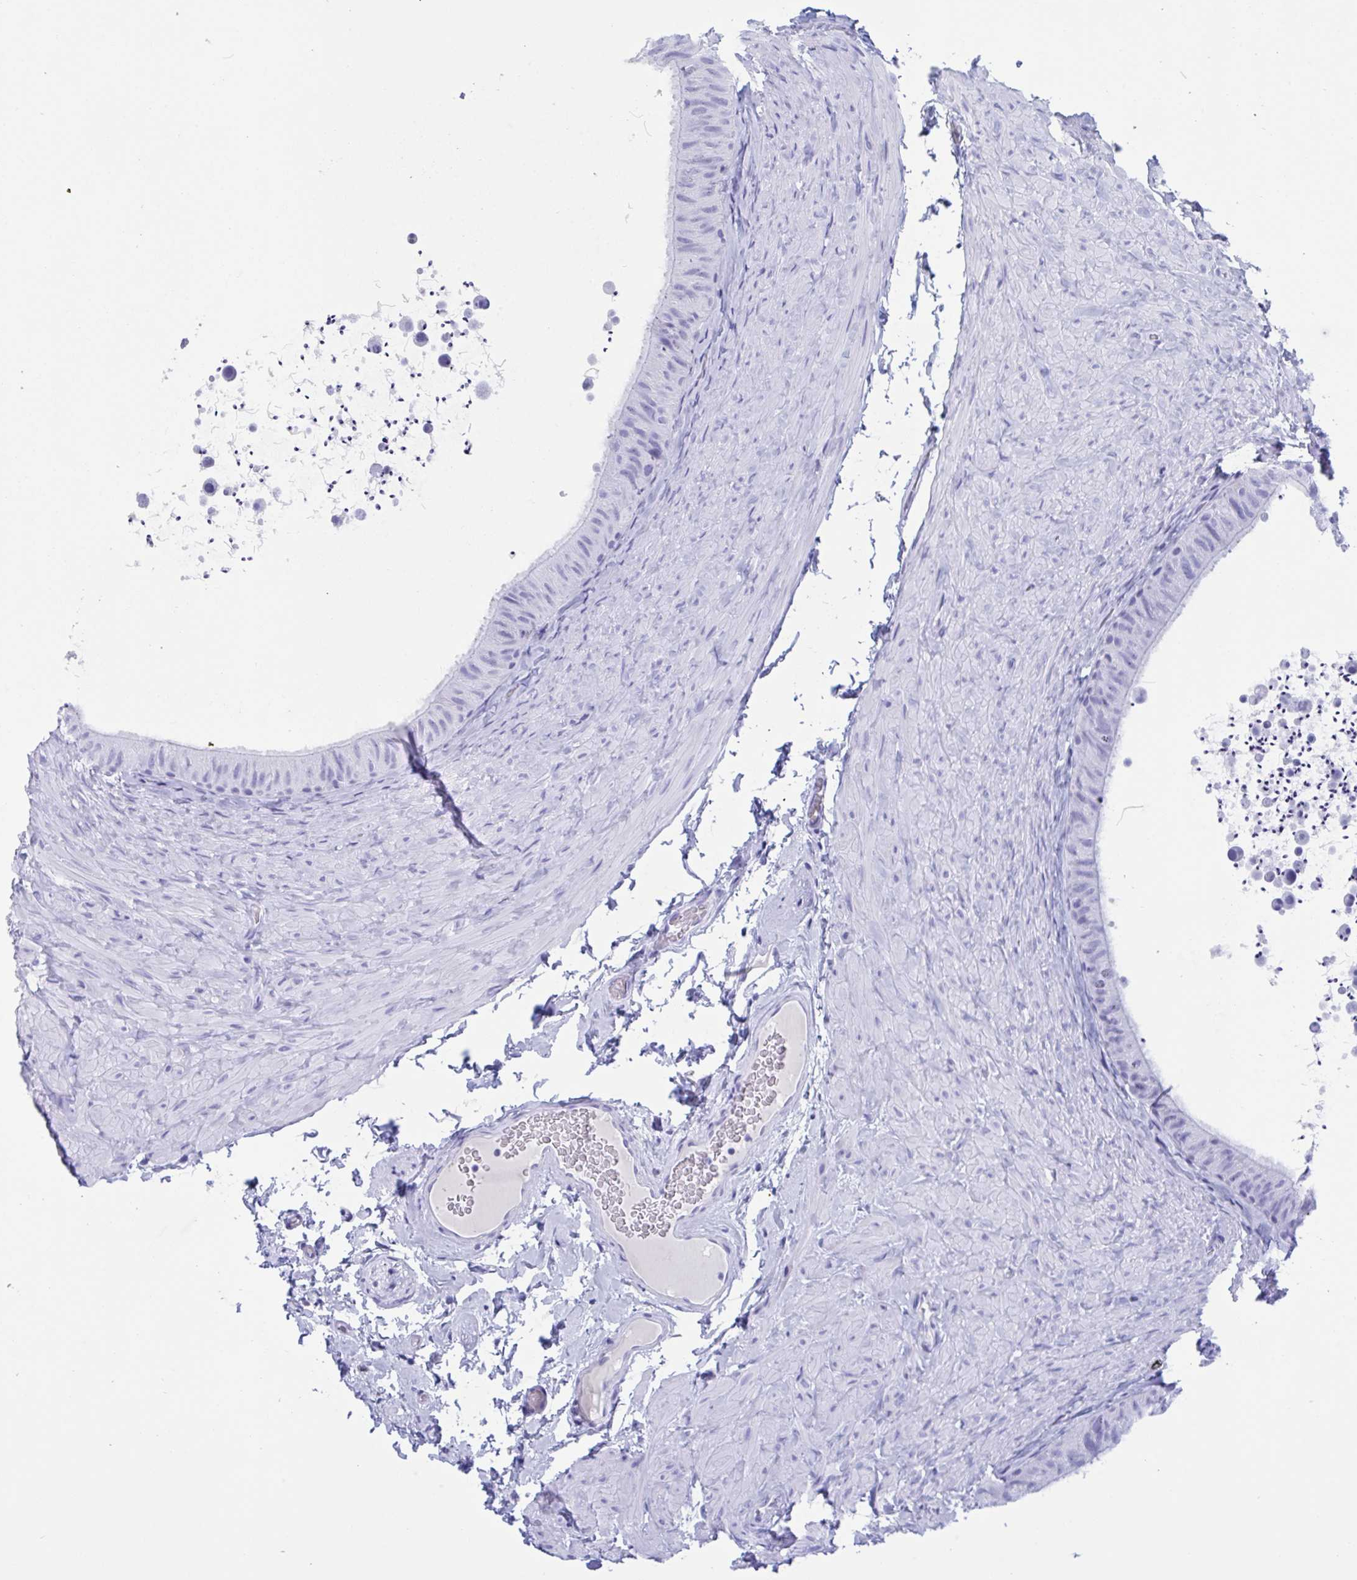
{"staining": {"intensity": "negative", "quantity": "none", "location": "none"}, "tissue": "epididymis", "cell_type": "Glandular cells", "image_type": "normal", "snomed": [{"axis": "morphology", "description": "Normal tissue, NOS"}, {"axis": "topography", "description": "Epididymis, spermatic cord, NOS"}, {"axis": "topography", "description": "Epididymis"}], "caption": "The micrograph shows no significant positivity in glandular cells of epididymis.", "gene": "ZNF850", "patient": {"sex": "male", "age": 31}}